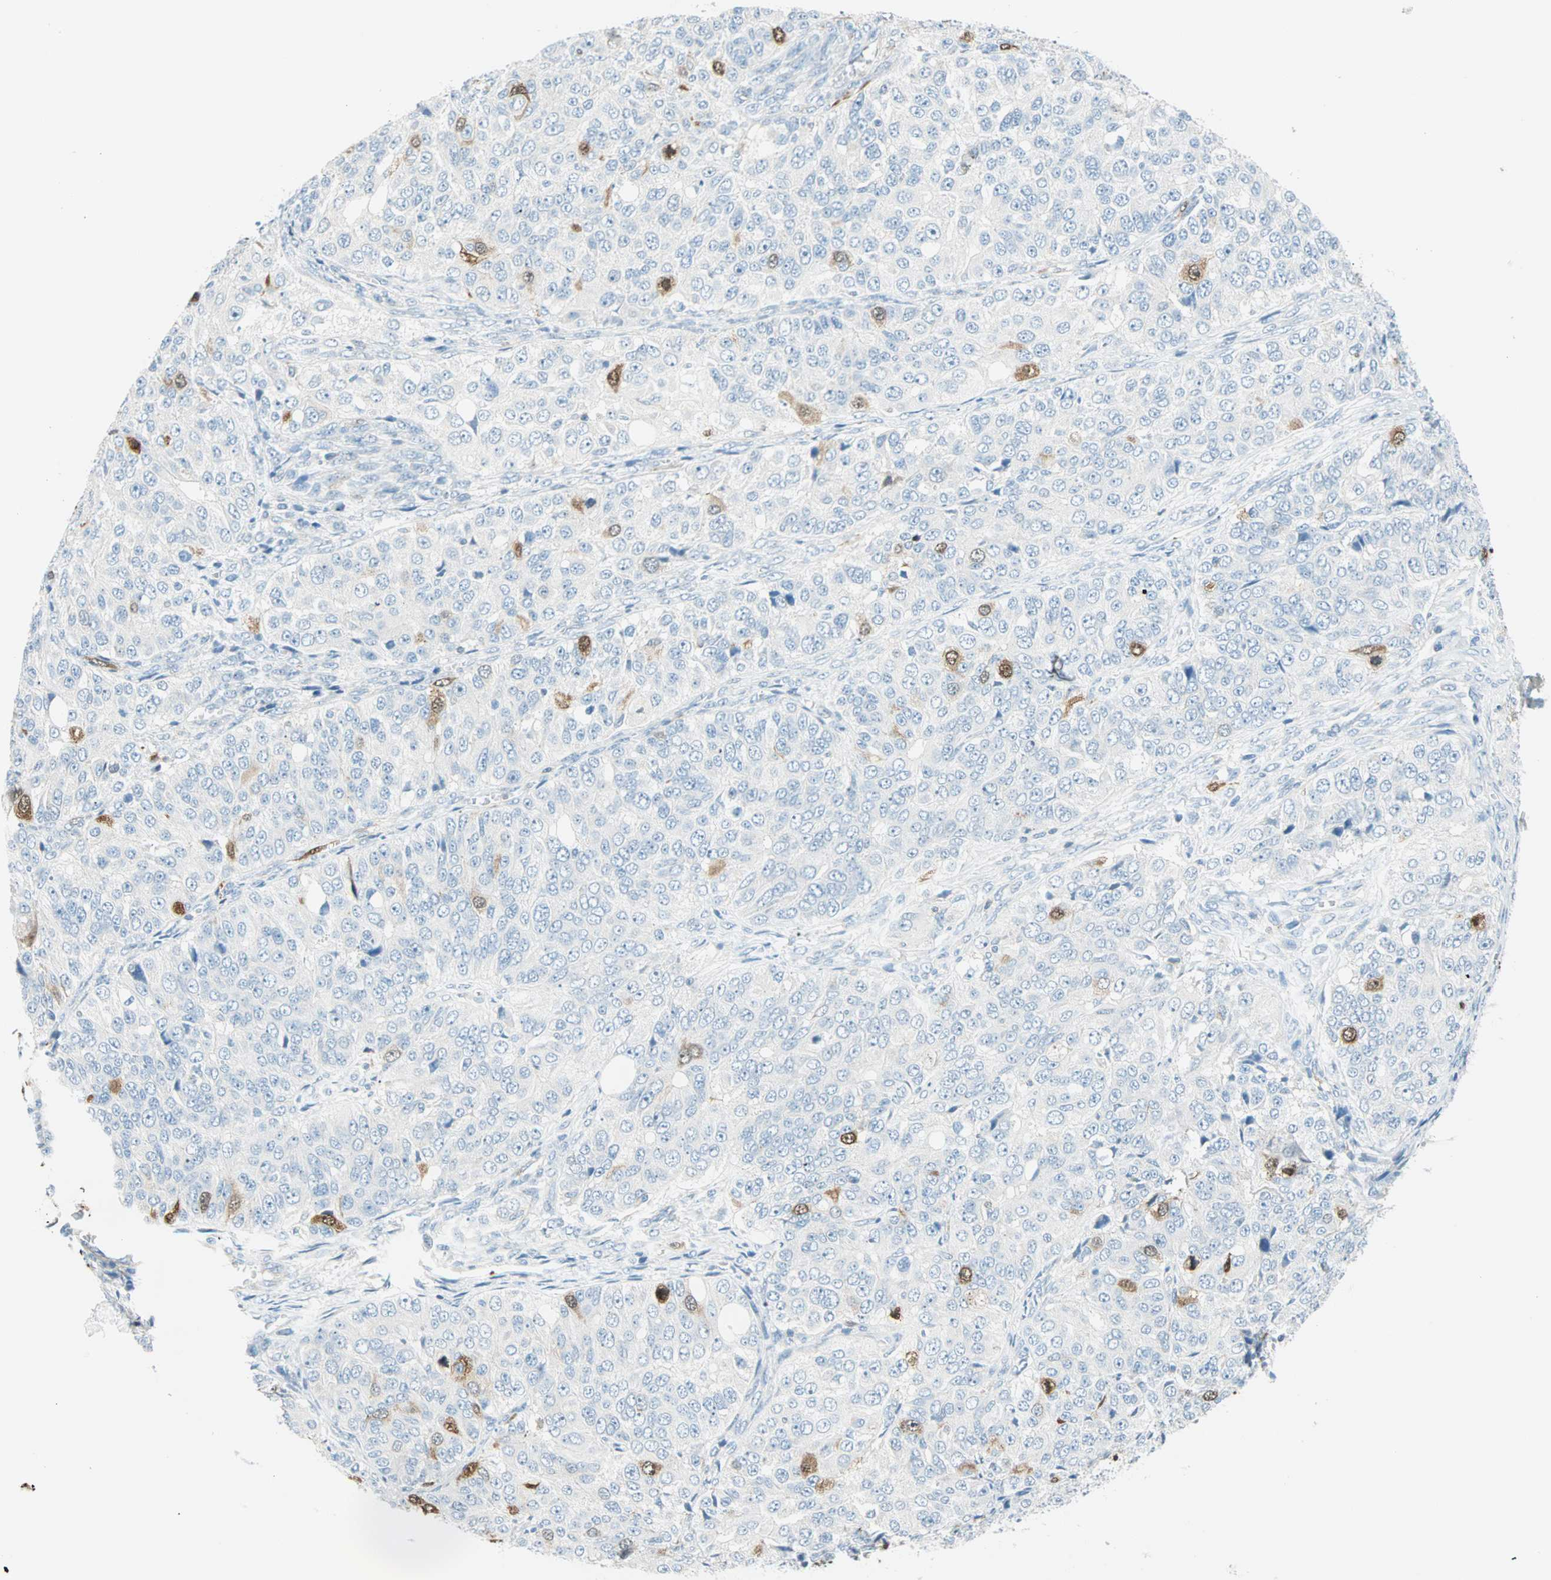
{"staining": {"intensity": "weak", "quantity": "<25%", "location": "cytoplasmic/membranous,nuclear"}, "tissue": "ovarian cancer", "cell_type": "Tumor cells", "image_type": "cancer", "snomed": [{"axis": "morphology", "description": "Carcinoma, endometroid"}, {"axis": "topography", "description": "Ovary"}], "caption": "The image demonstrates no significant positivity in tumor cells of ovarian endometroid carcinoma.", "gene": "PTTG1", "patient": {"sex": "female", "age": 51}}